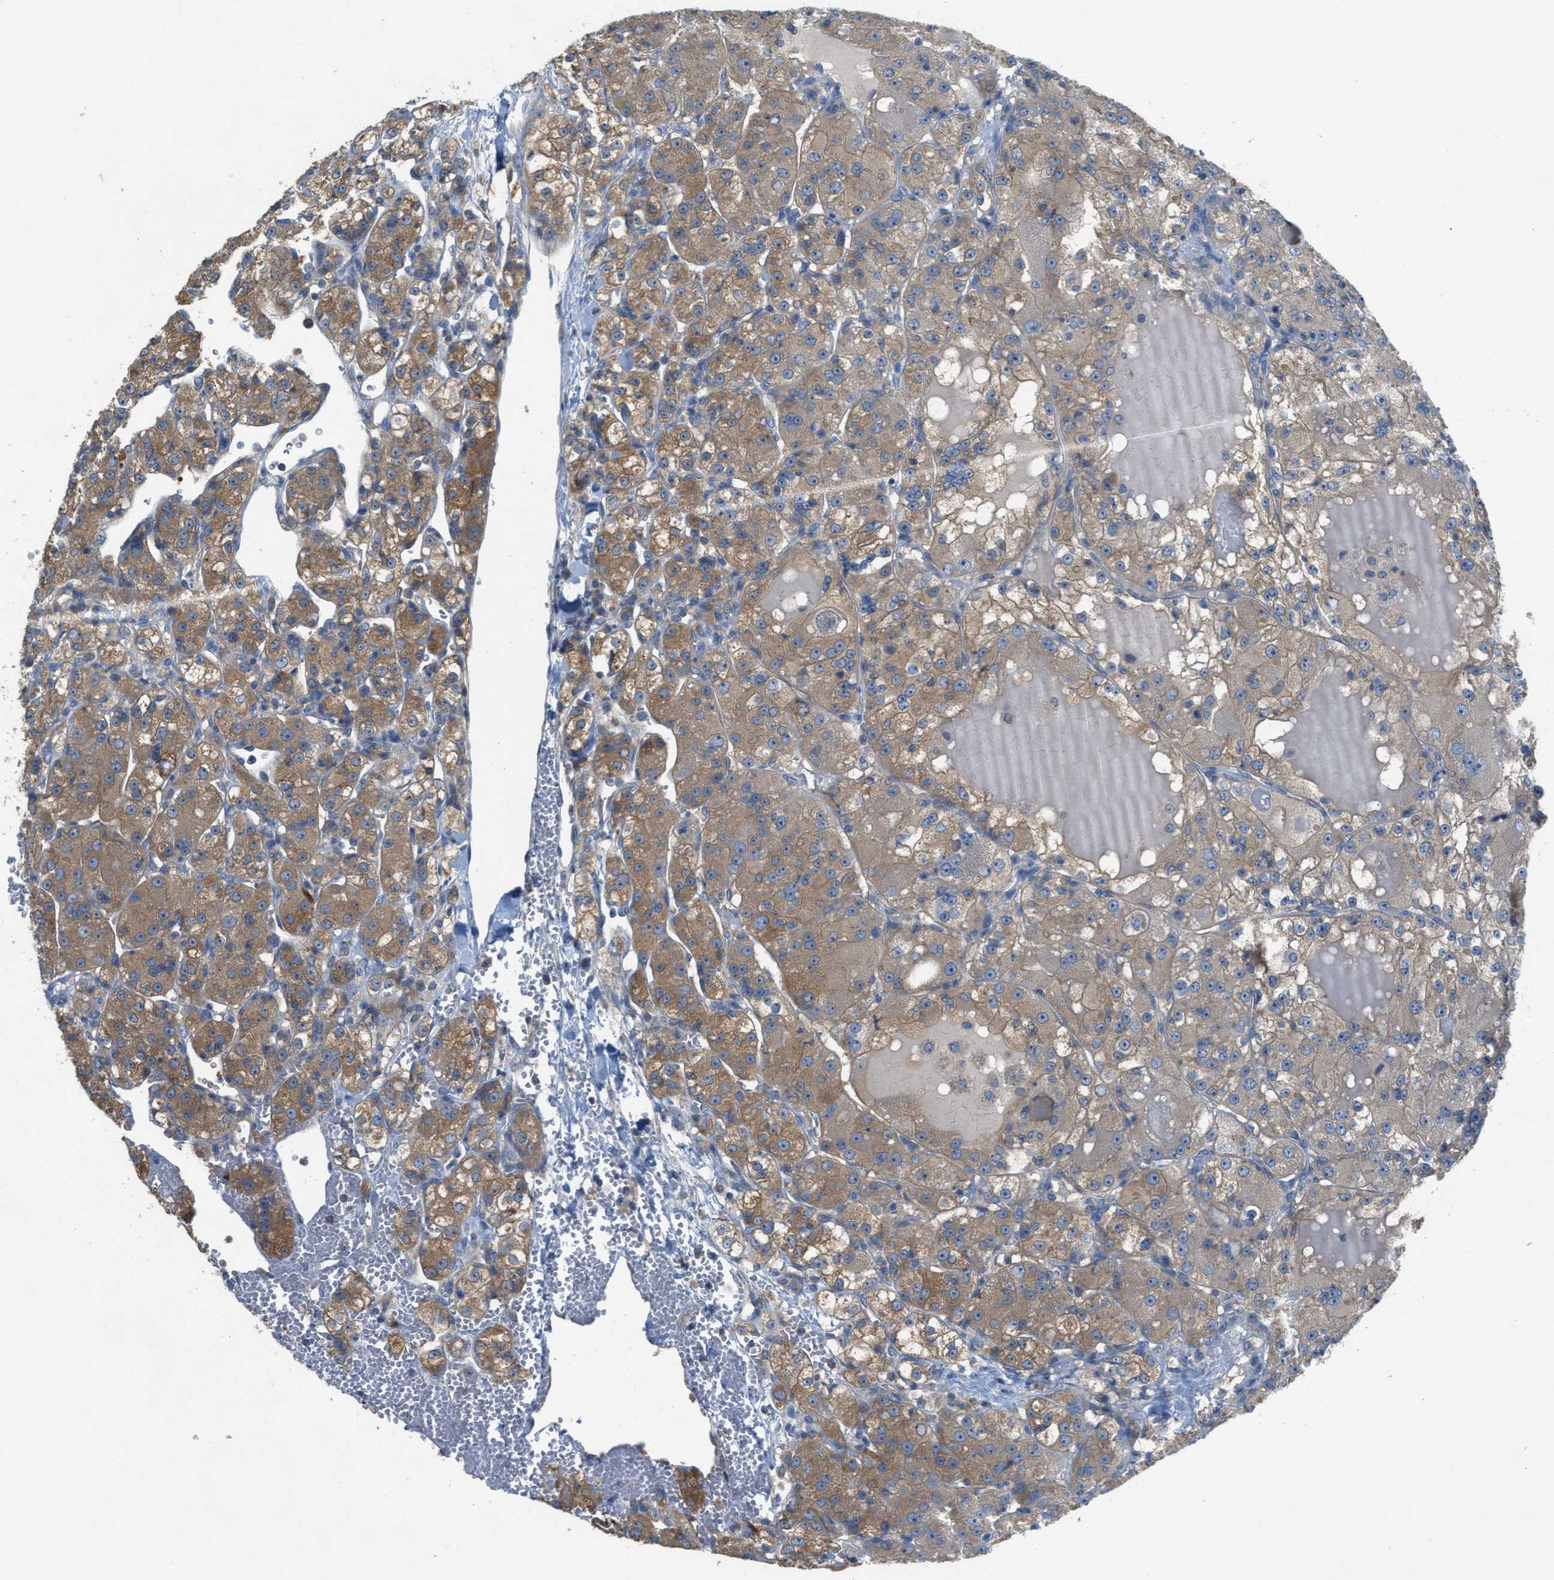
{"staining": {"intensity": "moderate", "quantity": ">75%", "location": "cytoplasmic/membranous"}, "tissue": "renal cancer", "cell_type": "Tumor cells", "image_type": "cancer", "snomed": [{"axis": "morphology", "description": "Normal tissue, NOS"}, {"axis": "morphology", "description": "Adenocarcinoma, NOS"}, {"axis": "topography", "description": "Kidney"}], "caption": "Renal cancer (adenocarcinoma) stained for a protein shows moderate cytoplasmic/membranous positivity in tumor cells.", "gene": "UBA5", "patient": {"sex": "male", "age": 61}}